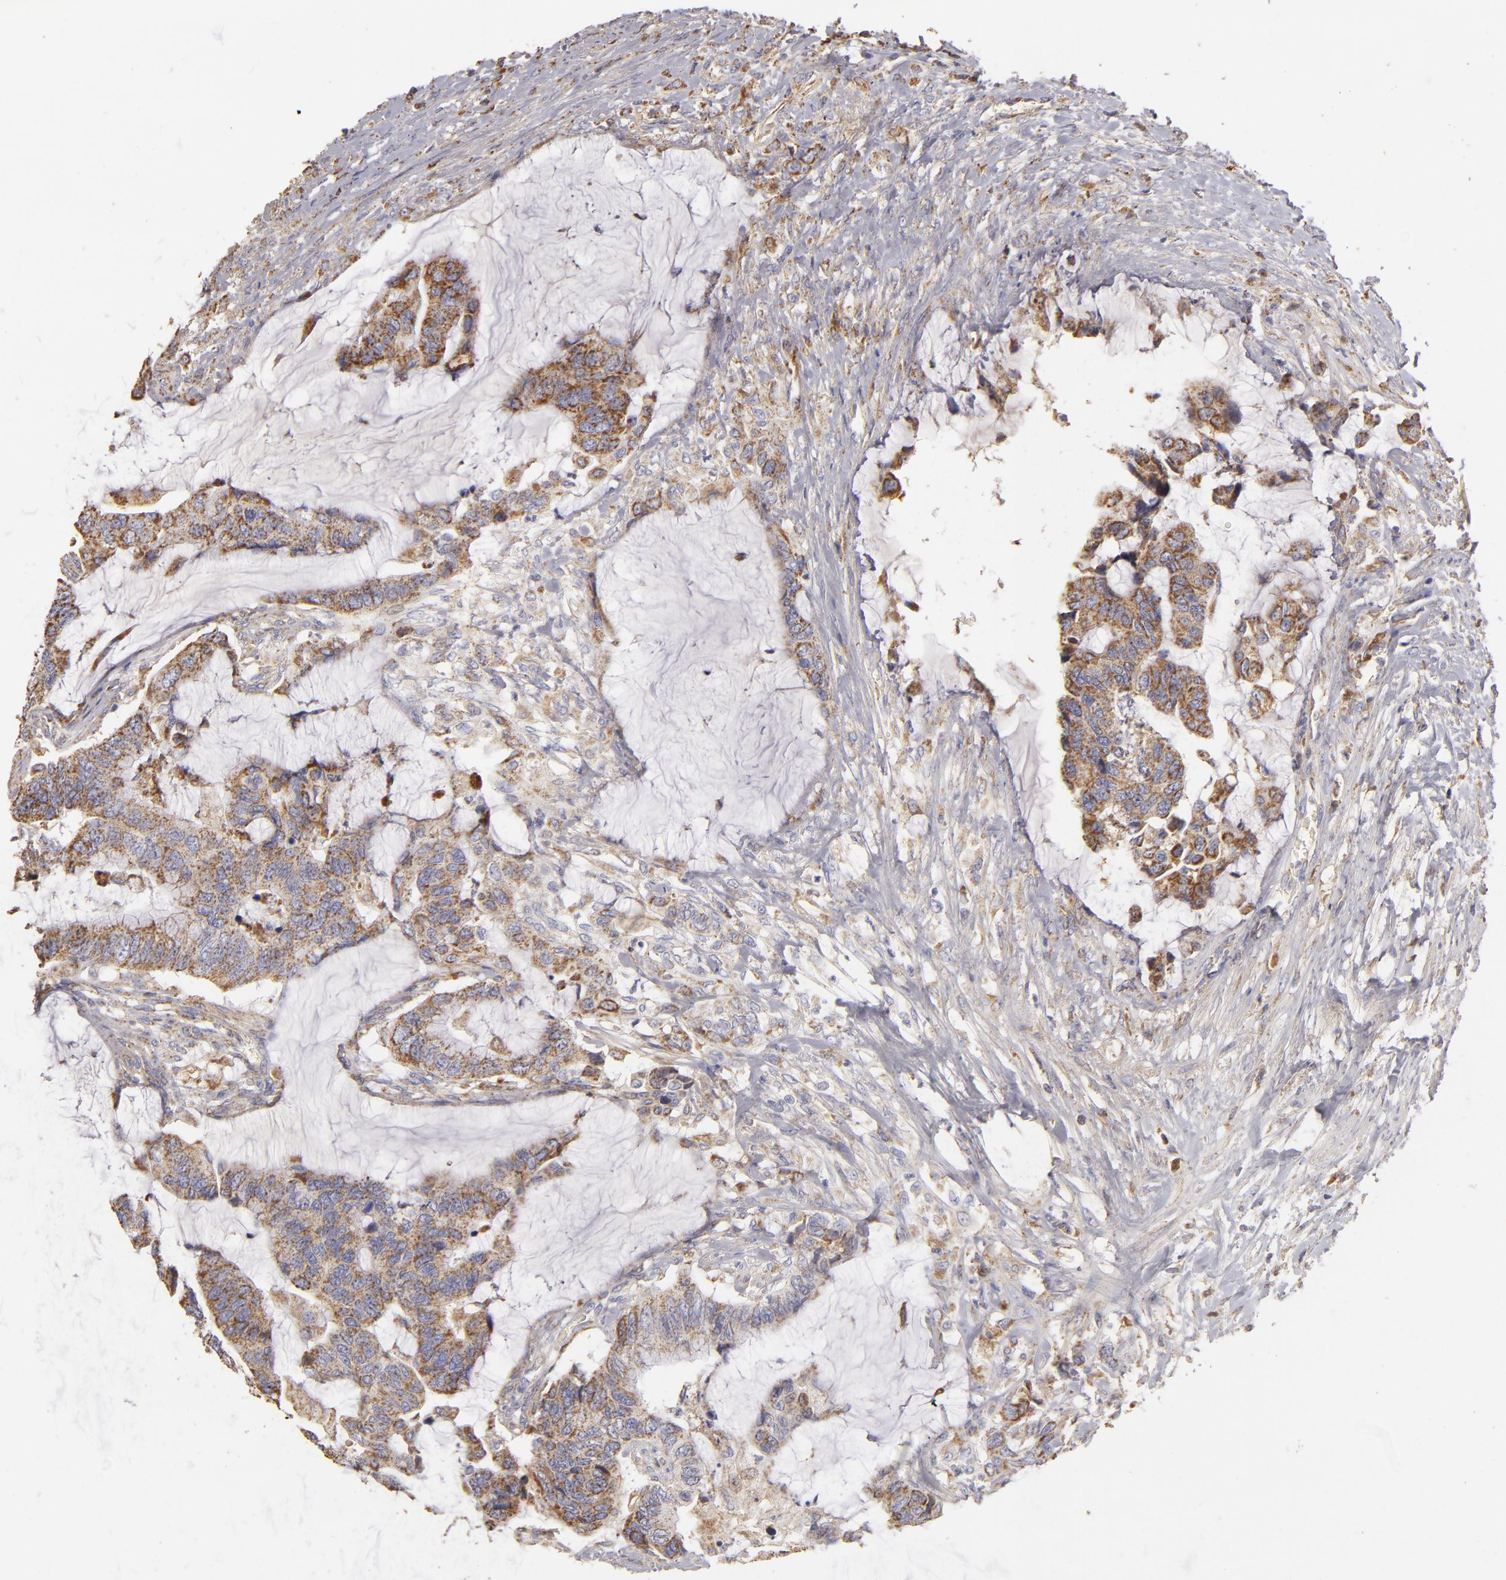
{"staining": {"intensity": "weak", "quantity": ">75%", "location": "cytoplasmic/membranous"}, "tissue": "colorectal cancer", "cell_type": "Tumor cells", "image_type": "cancer", "snomed": [{"axis": "morphology", "description": "Adenocarcinoma, NOS"}, {"axis": "topography", "description": "Rectum"}], "caption": "Immunohistochemistry (IHC) image of human colorectal cancer stained for a protein (brown), which exhibits low levels of weak cytoplasmic/membranous positivity in approximately >75% of tumor cells.", "gene": "CFB", "patient": {"sex": "female", "age": 59}}